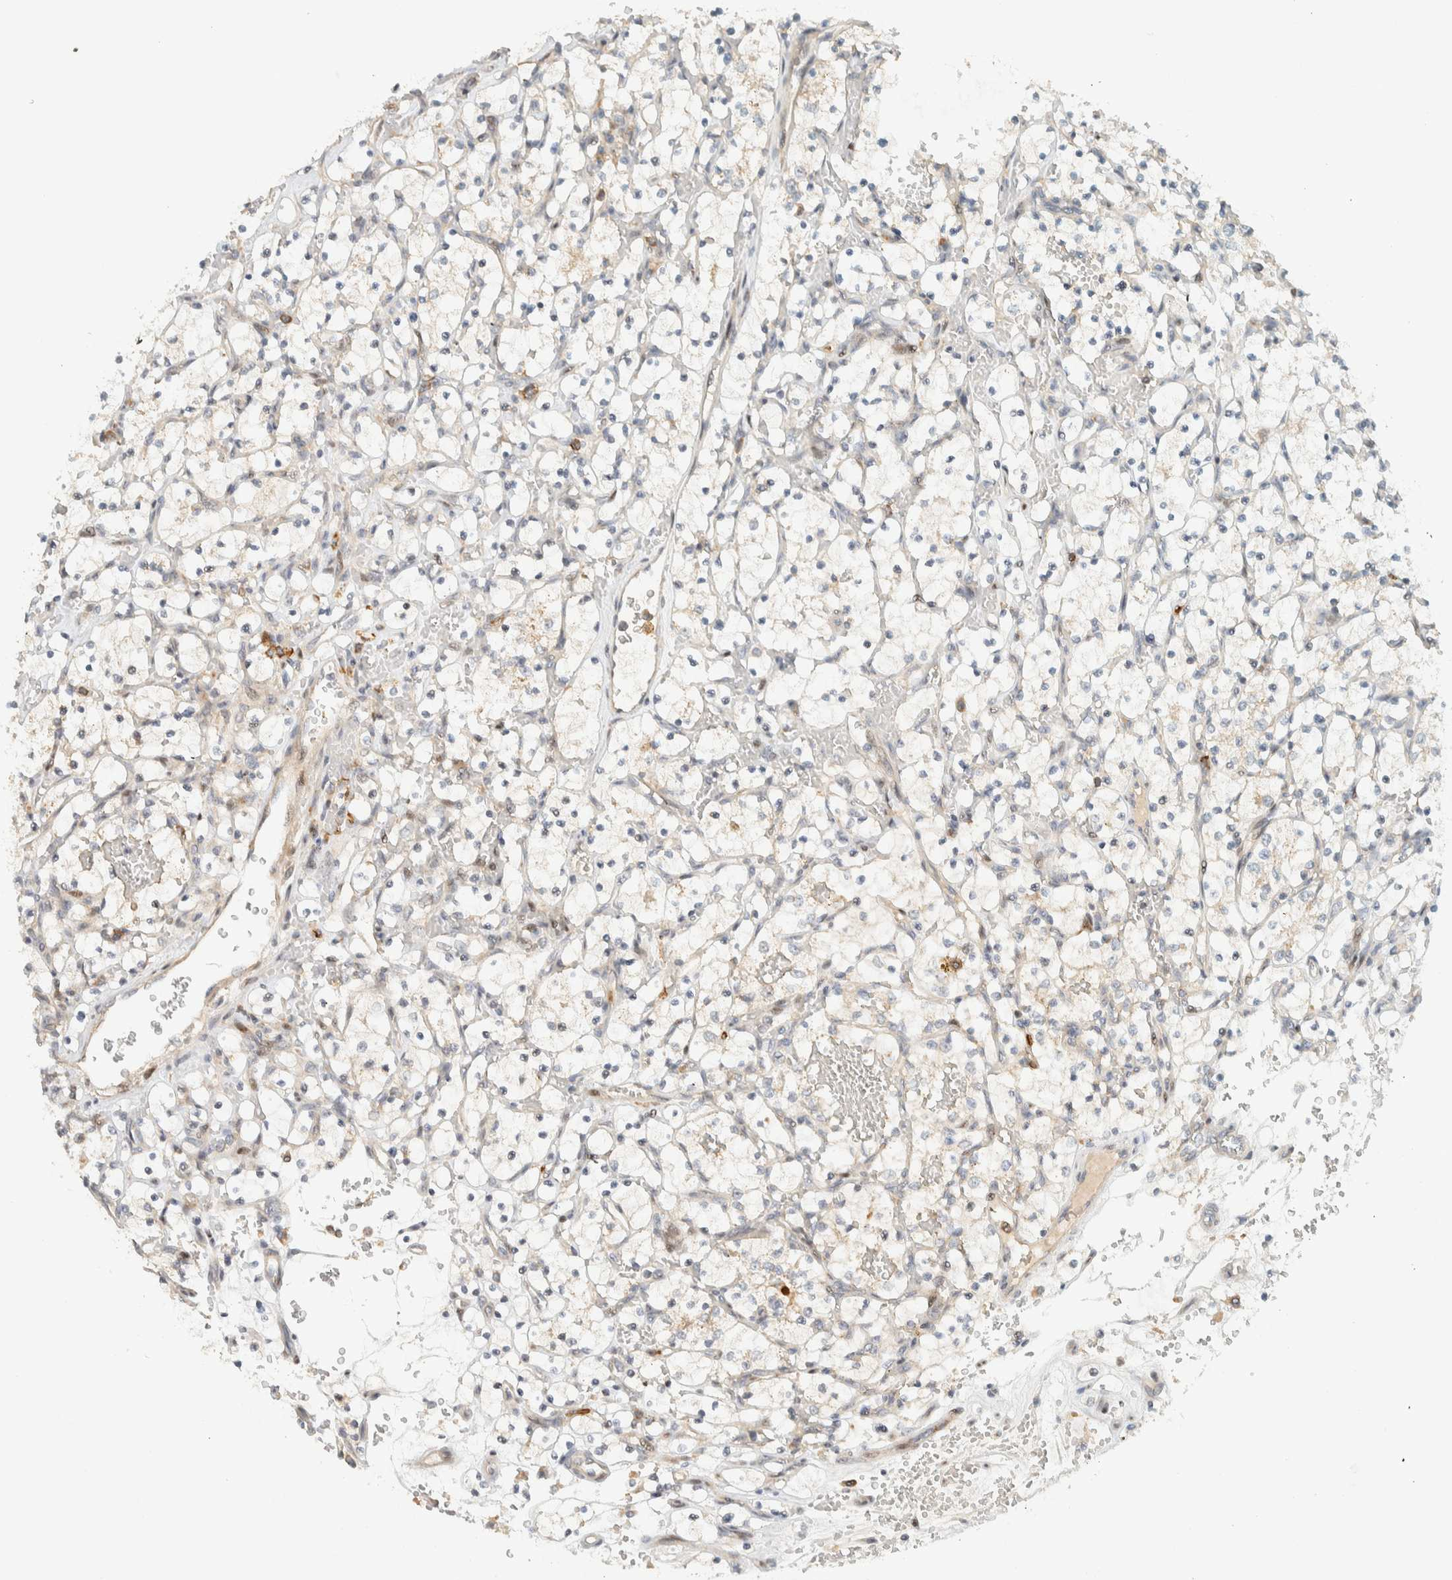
{"staining": {"intensity": "negative", "quantity": "none", "location": "none"}, "tissue": "renal cancer", "cell_type": "Tumor cells", "image_type": "cancer", "snomed": [{"axis": "morphology", "description": "Adenocarcinoma, NOS"}, {"axis": "topography", "description": "Kidney"}], "caption": "High magnification brightfield microscopy of renal adenocarcinoma stained with DAB (brown) and counterstained with hematoxylin (blue): tumor cells show no significant expression.", "gene": "CCDC171", "patient": {"sex": "female", "age": 69}}